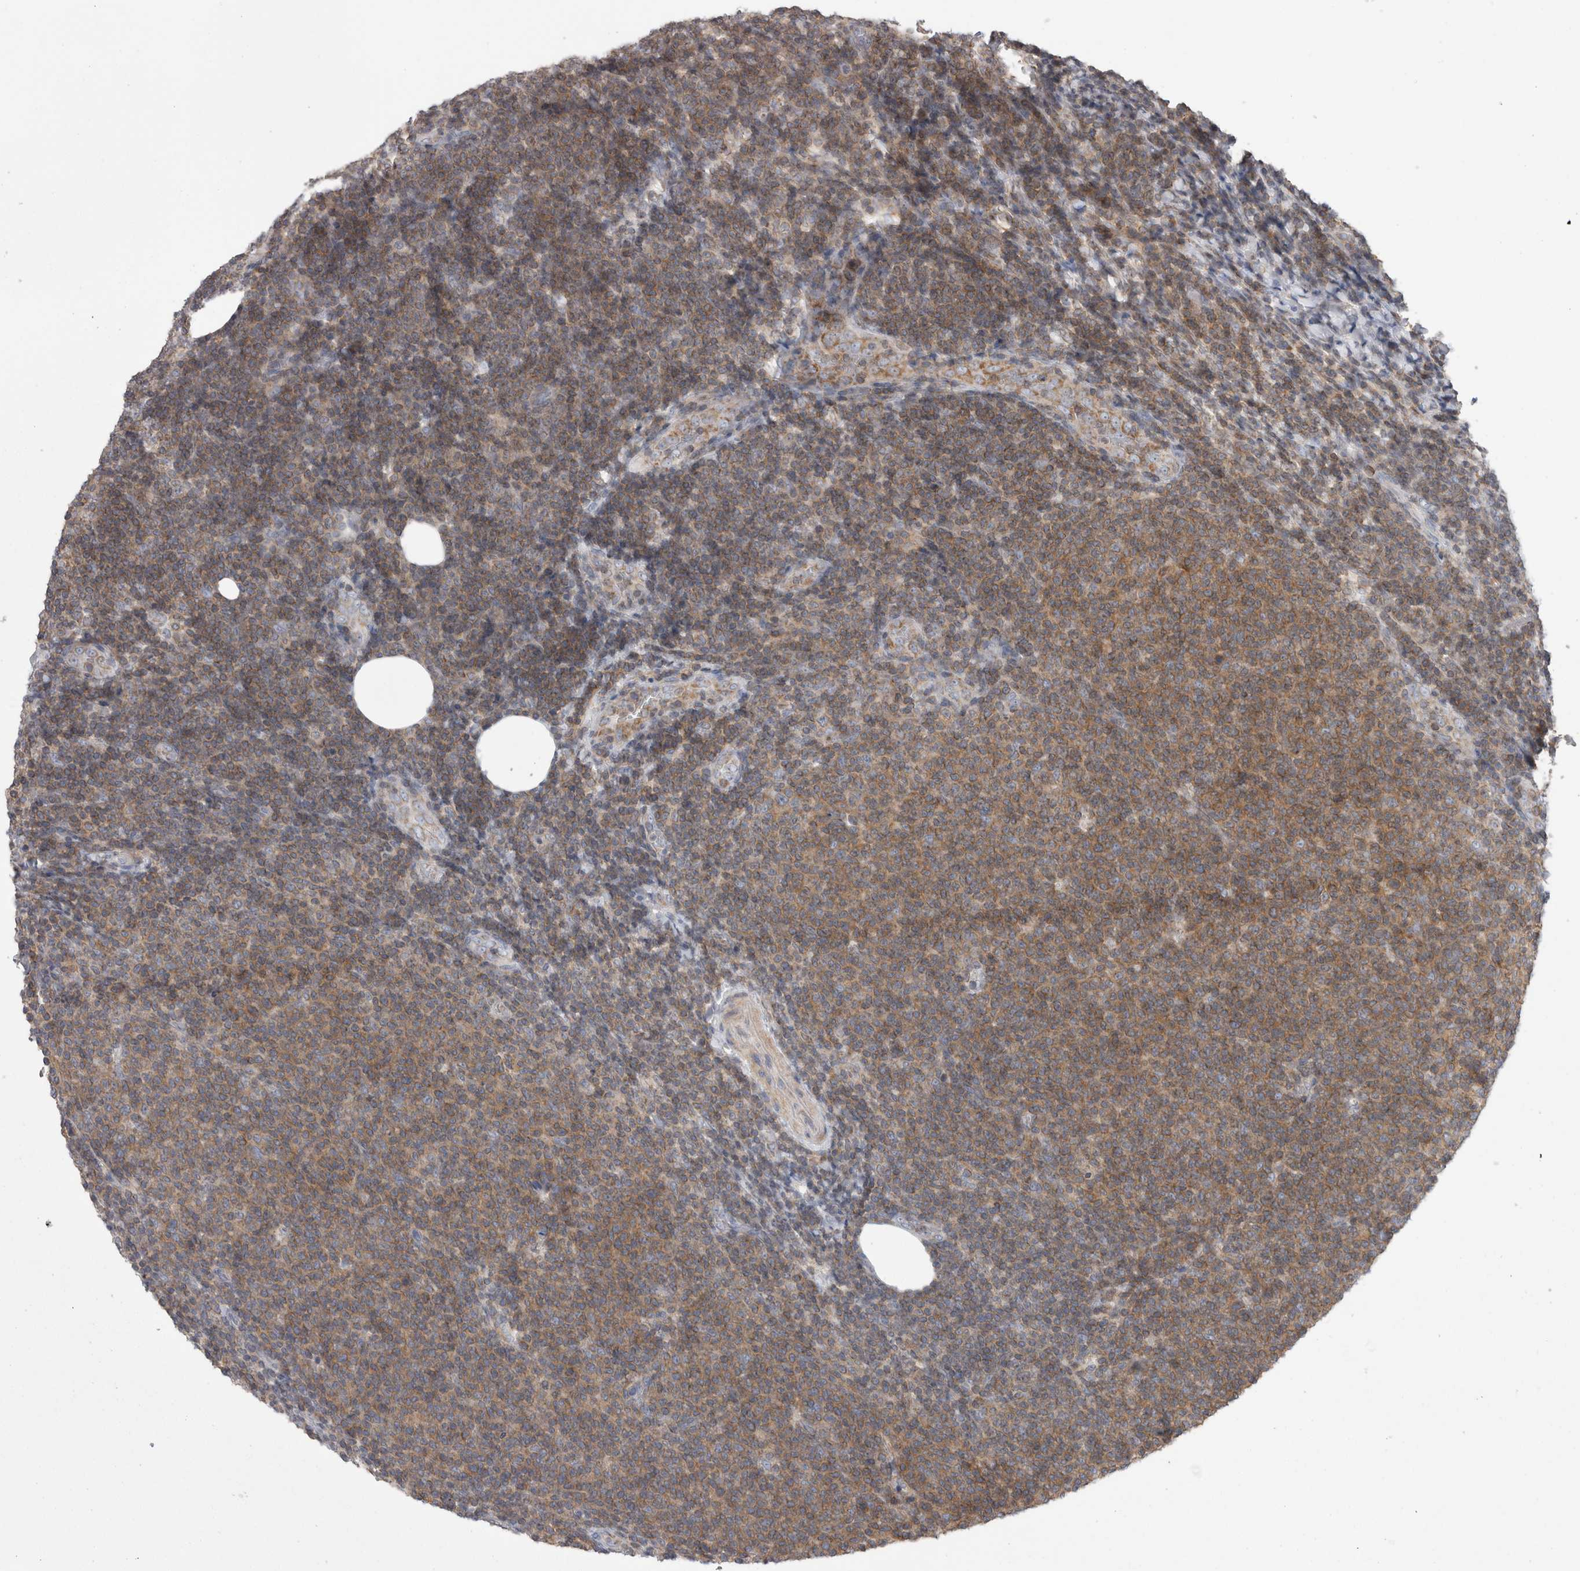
{"staining": {"intensity": "weak", "quantity": ">75%", "location": "cytoplasmic/membranous"}, "tissue": "lymphoma", "cell_type": "Tumor cells", "image_type": "cancer", "snomed": [{"axis": "morphology", "description": "Malignant lymphoma, non-Hodgkin's type, Low grade"}, {"axis": "topography", "description": "Lymph node"}], "caption": "Immunohistochemistry staining of malignant lymphoma, non-Hodgkin's type (low-grade), which demonstrates low levels of weak cytoplasmic/membranous expression in approximately >75% of tumor cells indicating weak cytoplasmic/membranous protein staining. The staining was performed using DAB (brown) for protein detection and nuclei were counterstained in hematoxylin (blue).", "gene": "DARS2", "patient": {"sex": "male", "age": 66}}